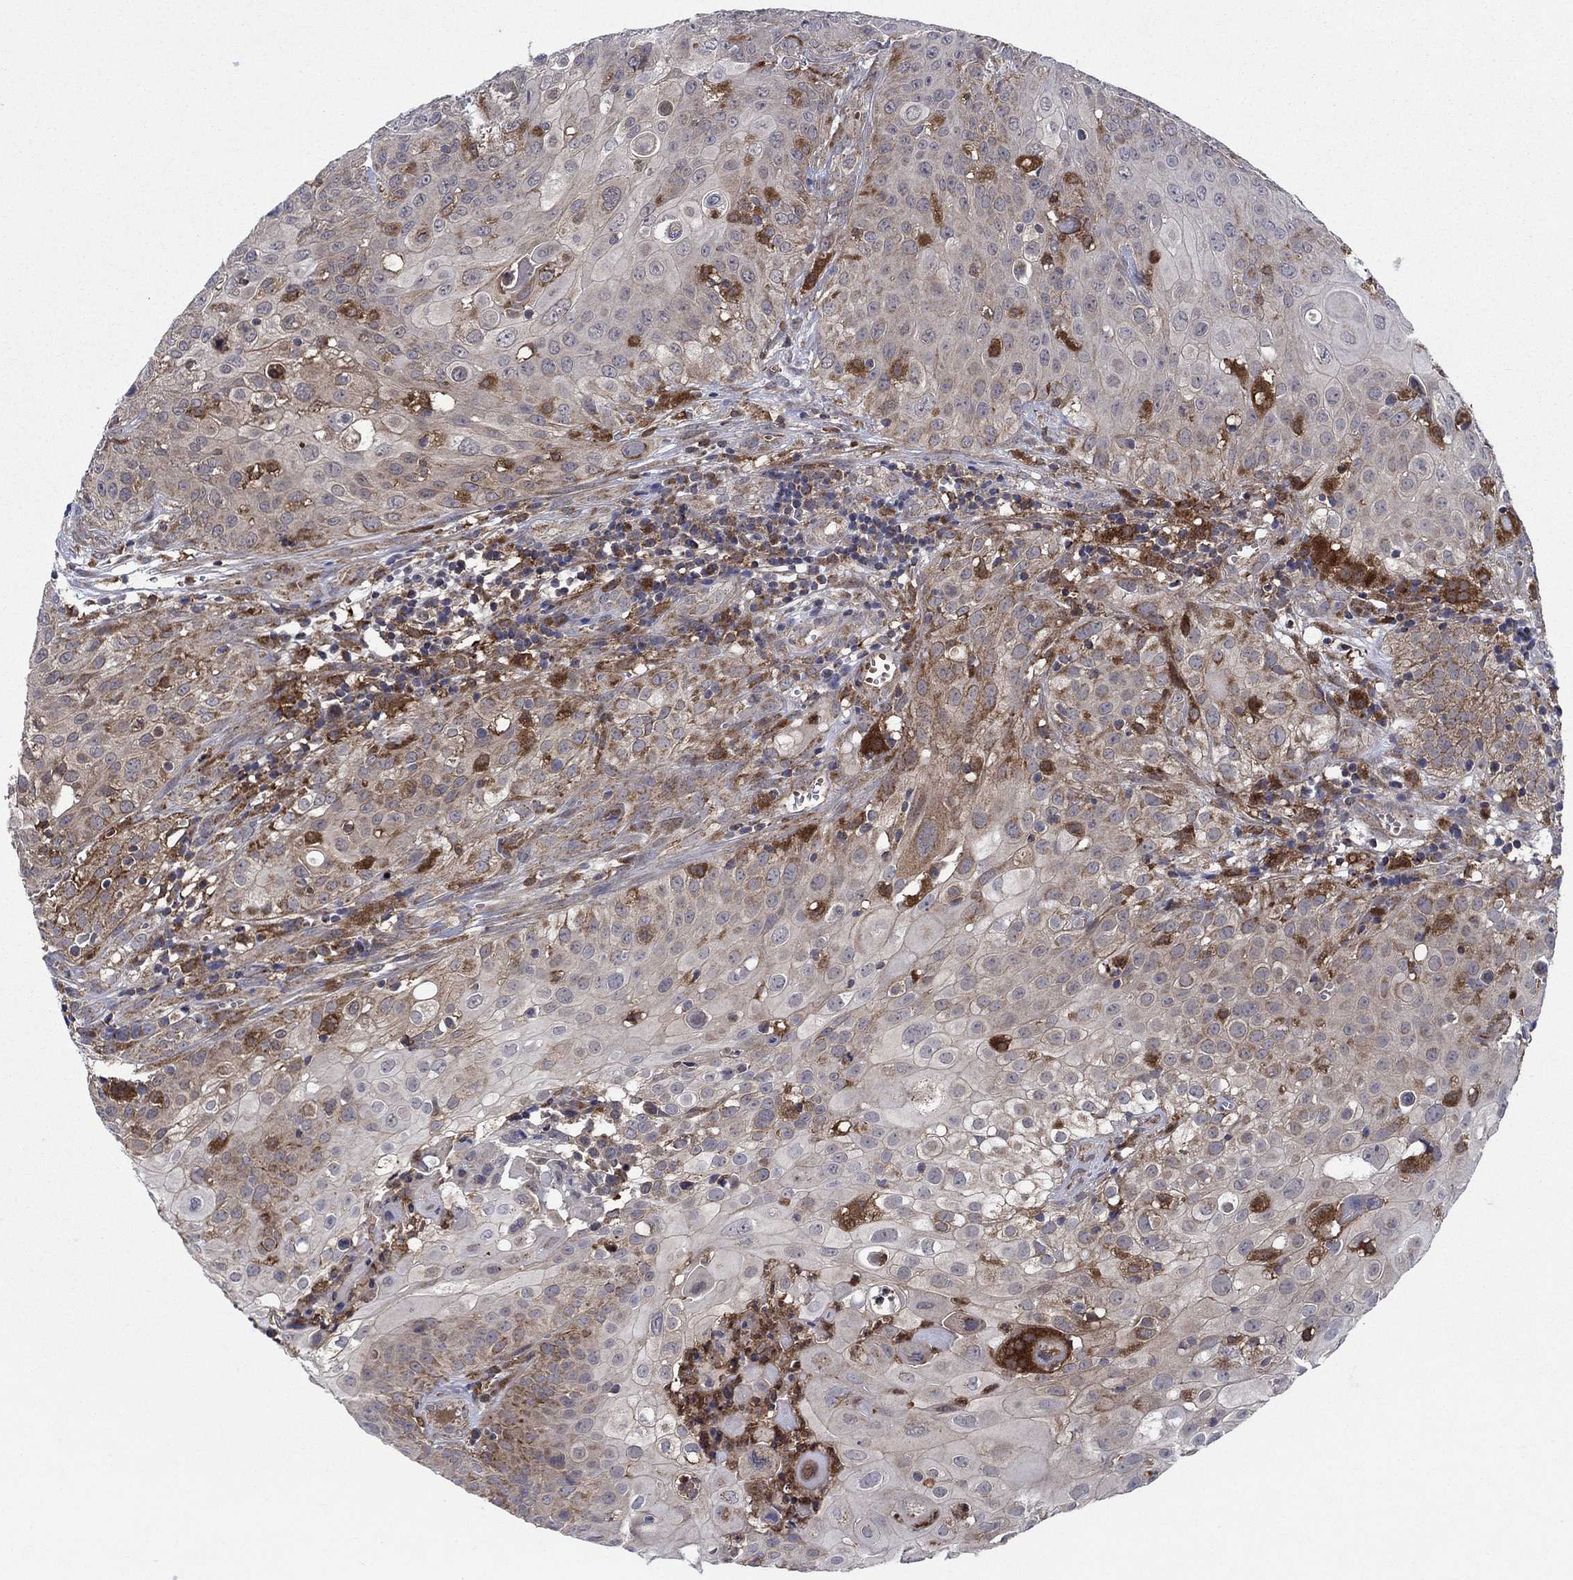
{"staining": {"intensity": "strong", "quantity": "<25%", "location": "cytoplasmic/membranous"}, "tissue": "urothelial cancer", "cell_type": "Tumor cells", "image_type": "cancer", "snomed": [{"axis": "morphology", "description": "Urothelial carcinoma, High grade"}, {"axis": "topography", "description": "Urinary bladder"}], "caption": "Urothelial carcinoma (high-grade) was stained to show a protein in brown. There is medium levels of strong cytoplasmic/membranous expression in about <25% of tumor cells.", "gene": "RNF19B", "patient": {"sex": "female", "age": 79}}